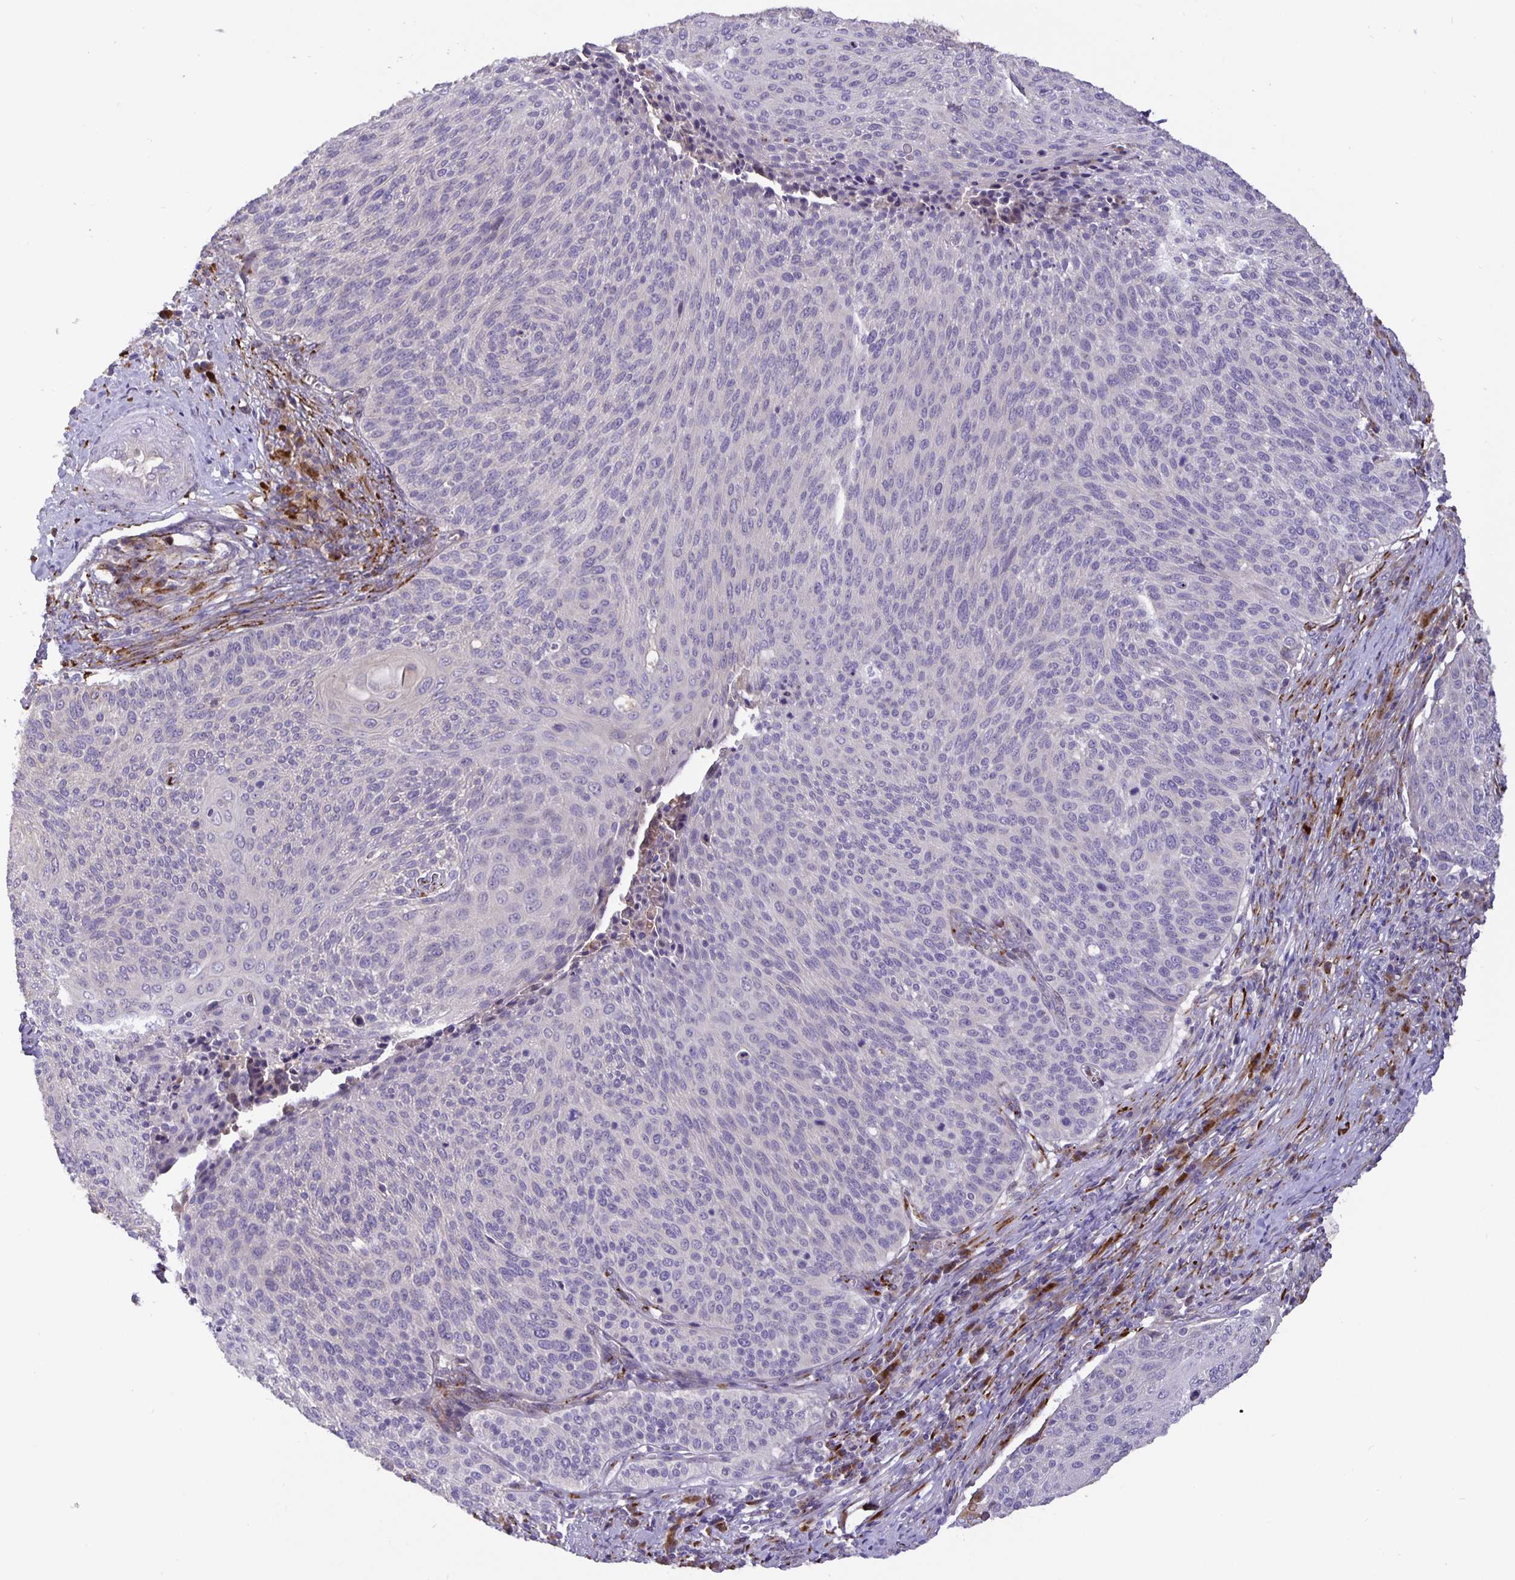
{"staining": {"intensity": "negative", "quantity": "none", "location": "none"}, "tissue": "cervical cancer", "cell_type": "Tumor cells", "image_type": "cancer", "snomed": [{"axis": "morphology", "description": "Squamous cell carcinoma, NOS"}, {"axis": "topography", "description": "Cervix"}], "caption": "Cervical squamous cell carcinoma was stained to show a protein in brown. There is no significant staining in tumor cells. The staining is performed using DAB (3,3'-diaminobenzidine) brown chromogen with nuclei counter-stained in using hematoxylin.", "gene": "EML6", "patient": {"sex": "female", "age": 31}}